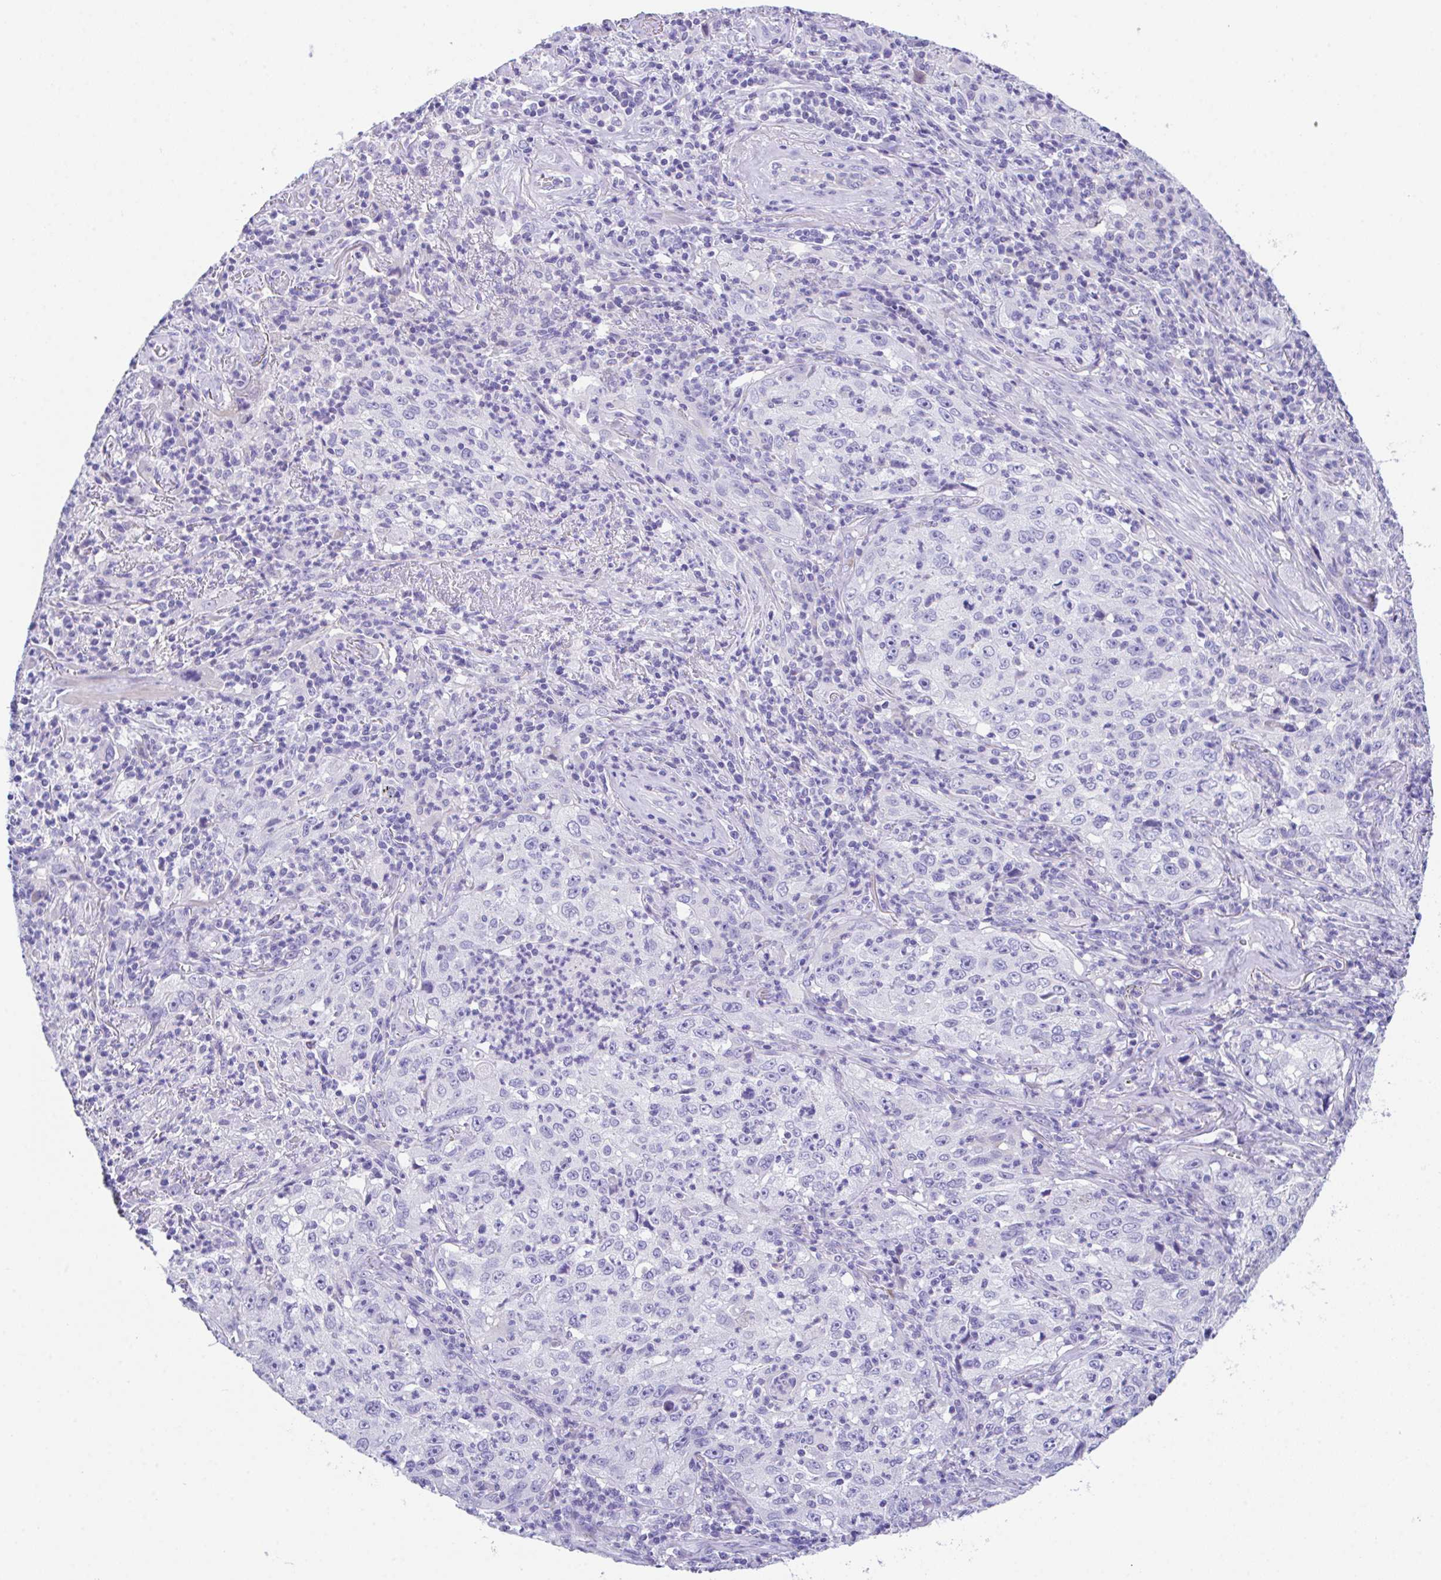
{"staining": {"intensity": "negative", "quantity": "none", "location": "none"}, "tissue": "lung cancer", "cell_type": "Tumor cells", "image_type": "cancer", "snomed": [{"axis": "morphology", "description": "Squamous cell carcinoma, NOS"}, {"axis": "topography", "description": "Lung"}], "caption": "Tumor cells are negative for brown protein staining in lung cancer.", "gene": "SLC16A6", "patient": {"sex": "male", "age": 71}}